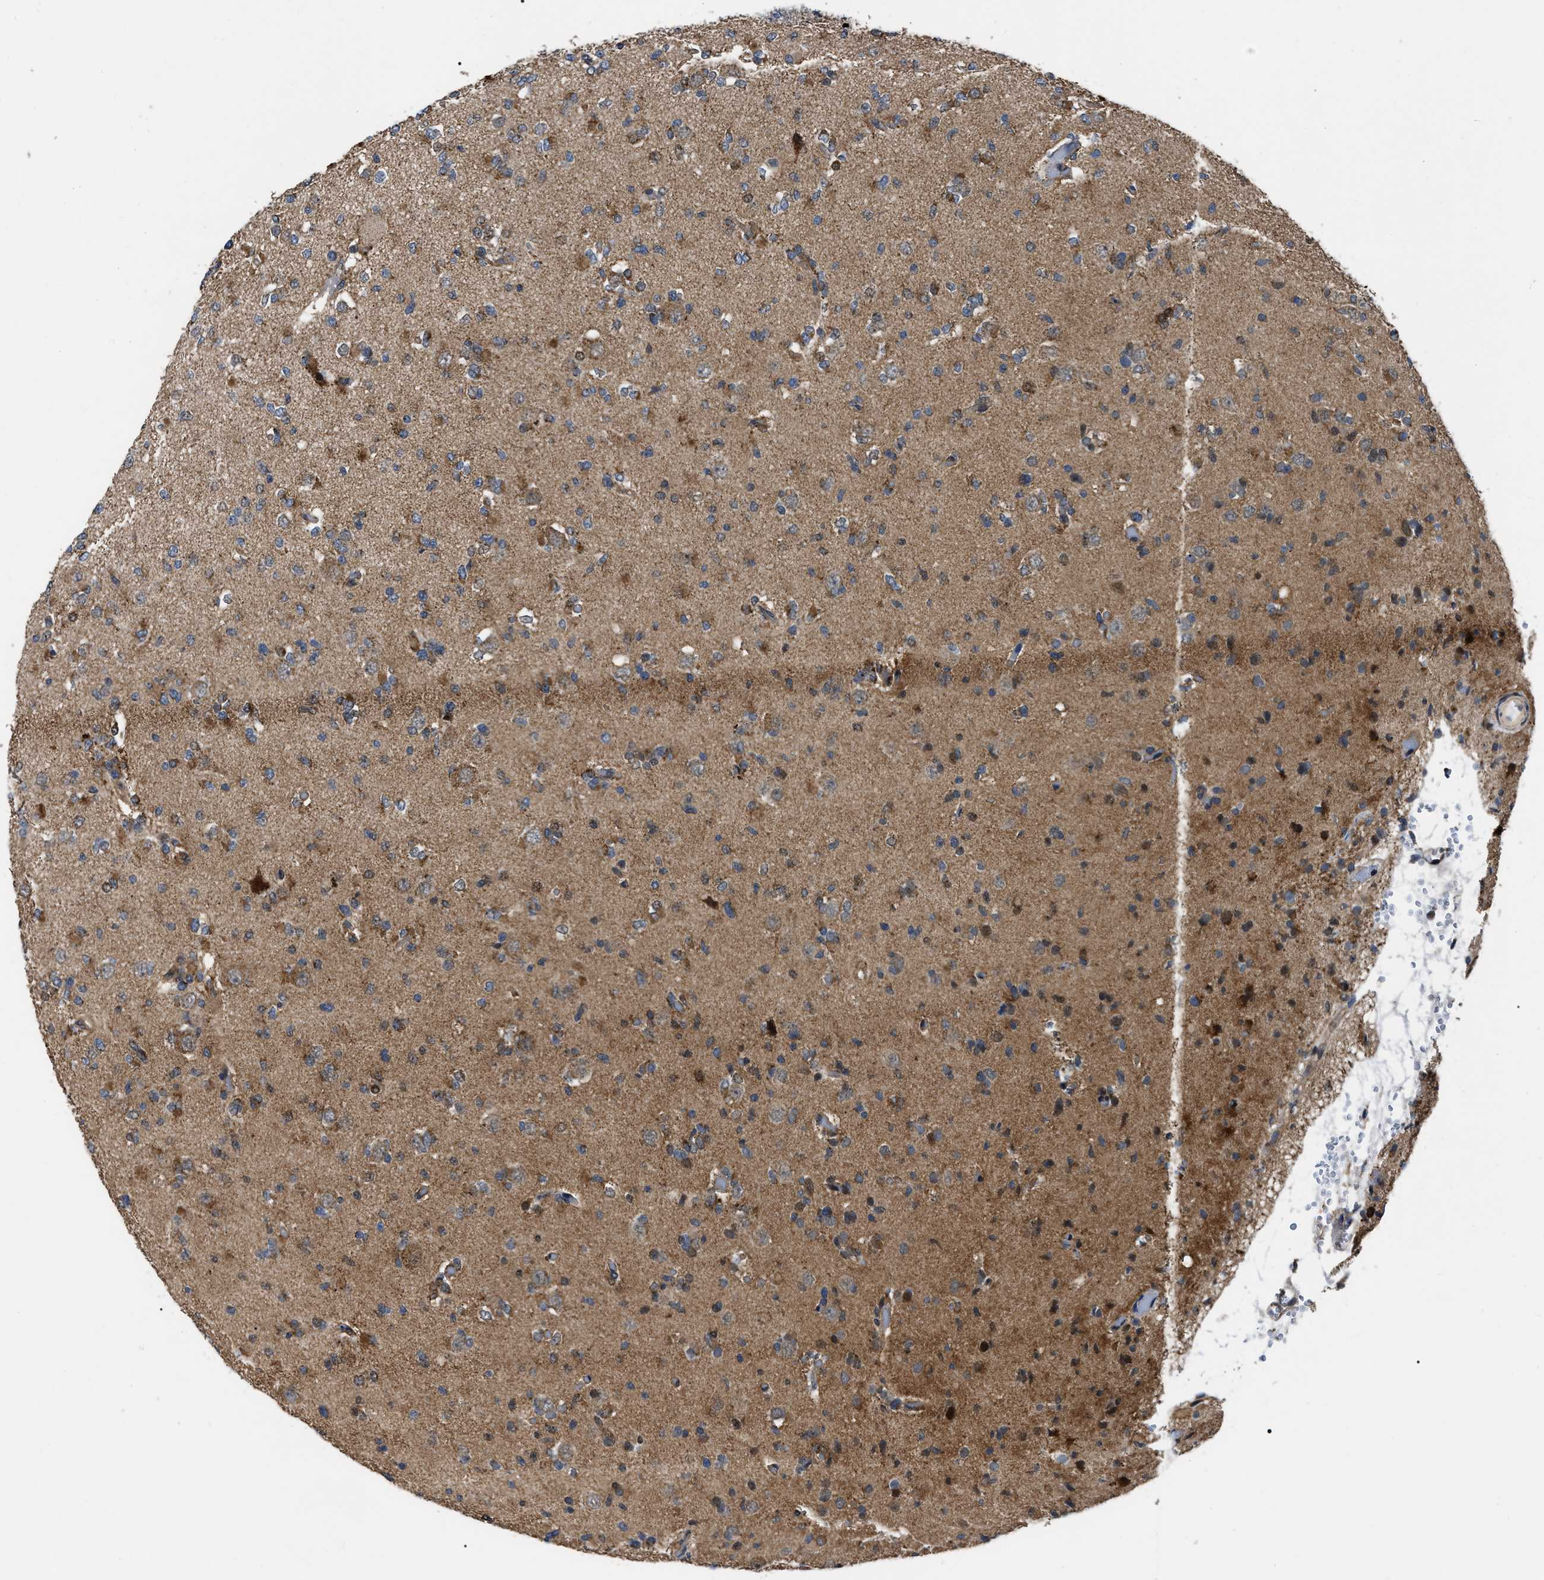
{"staining": {"intensity": "moderate", "quantity": ">75%", "location": "cytoplasmic/membranous"}, "tissue": "glioma", "cell_type": "Tumor cells", "image_type": "cancer", "snomed": [{"axis": "morphology", "description": "Glioma, malignant, Low grade"}, {"axis": "topography", "description": "Brain"}], "caption": "This micrograph displays glioma stained with immunohistochemistry to label a protein in brown. The cytoplasmic/membranous of tumor cells show moderate positivity for the protein. Nuclei are counter-stained blue.", "gene": "PPWD1", "patient": {"sex": "female", "age": 22}}